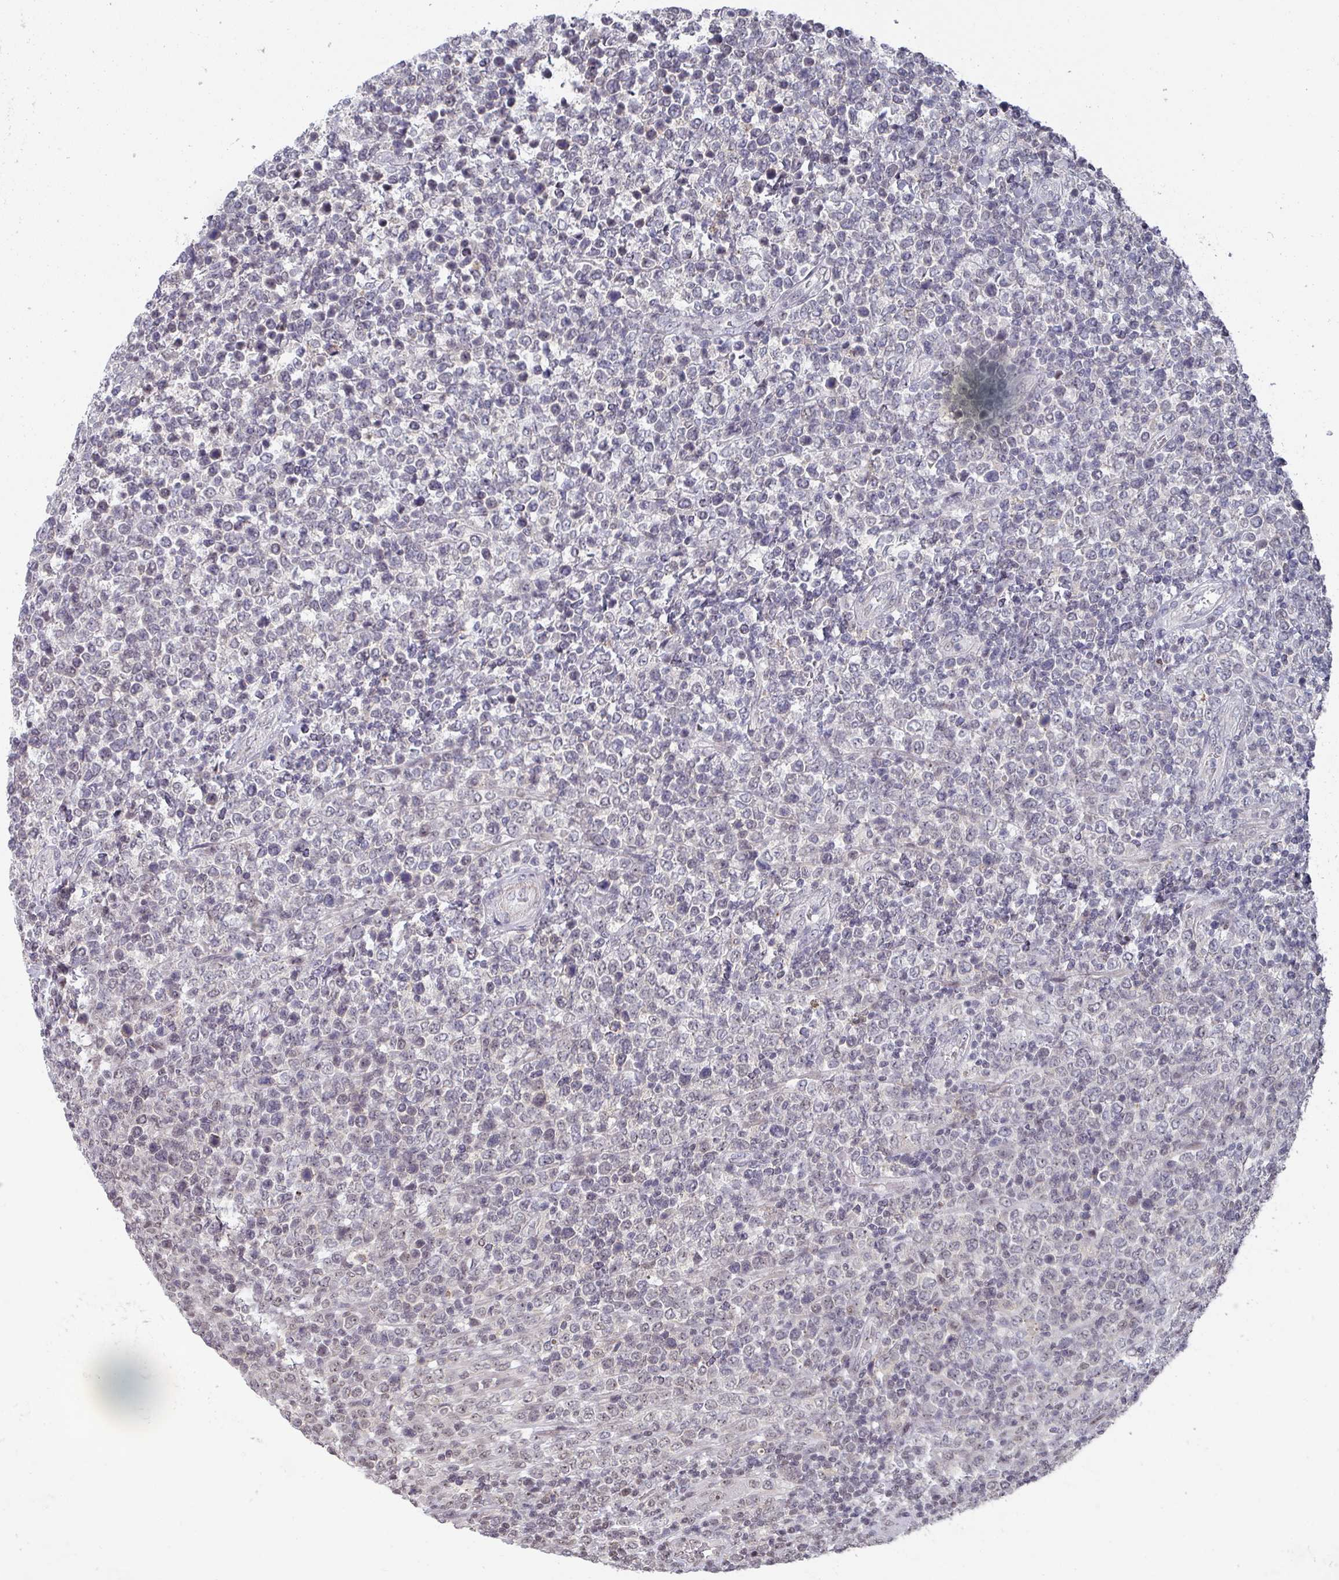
{"staining": {"intensity": "negative", "quantity": "none", "location": "none"}, "tissue": "lymphoma", "cell_type": "Tumor cells", "image_type": "cancer", "snomed": [{"axis": "morphology", "description": "Malignant lymphoma, non-Hodgkin's type, High grade"}, {"axis": "topography", "description": "Soft tissue"}], "caption": "DAB immunohistochemical staining of human high-grade malignant lymphoma, non-Hodgkin's type demonstrates no significant expression in tumor cells.", "gene": "ZNF654", "patient": {"sex": "female", "age": 56}}